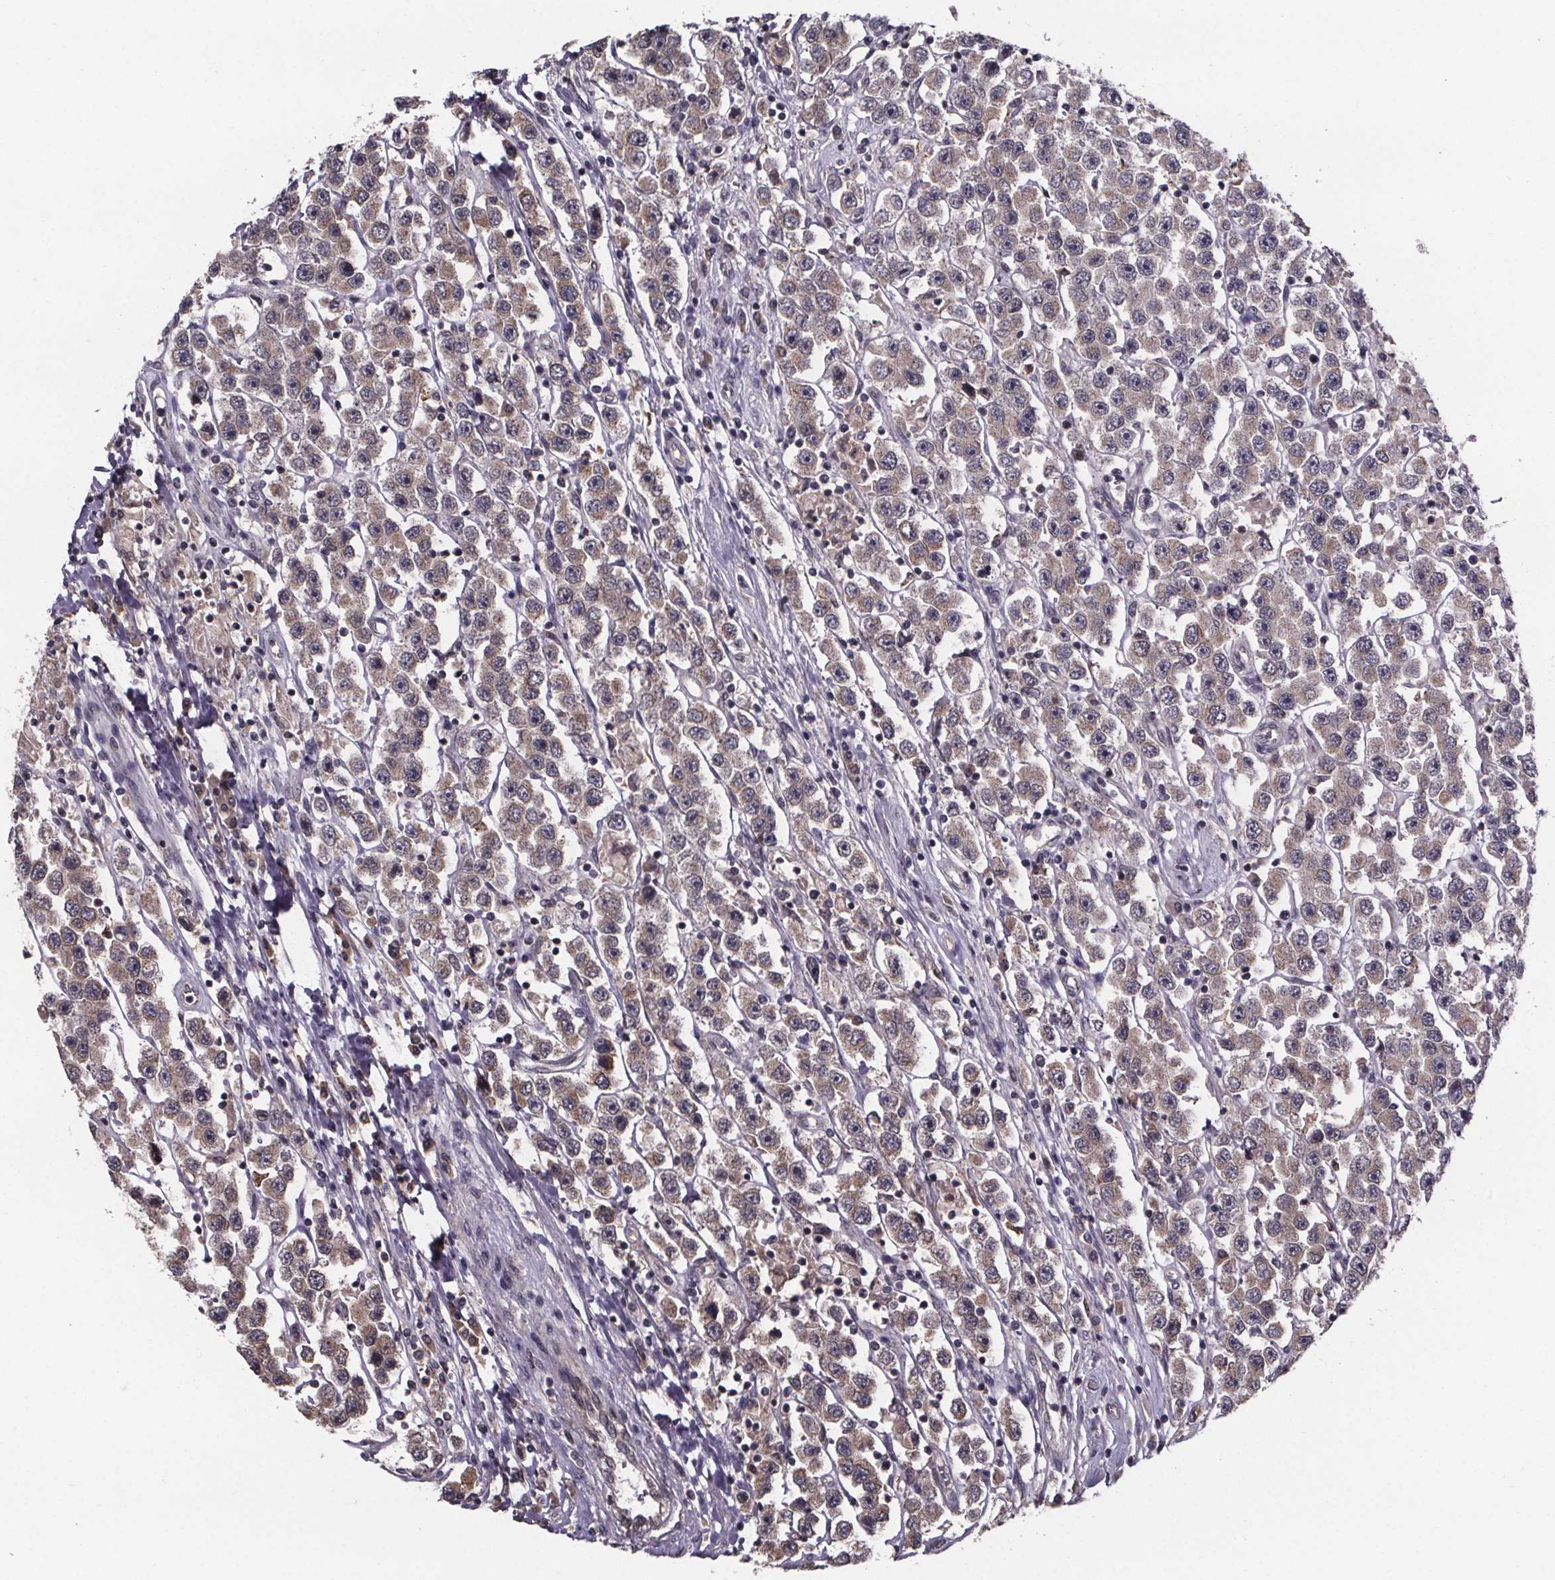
{"staining": {"intensity": "weak", "quantity": ">75%", "location": "cytoplasmic/membranous"}, "tissue": "testis cancer", "cell_type": "Tumor cells", "image_type": "cancer", "snomed": [{"axis": "morphology", "description": "Seminoma, NOS"}, {"axis": "topography", "description": "Testis"}], "caption": "Immunohistochemistry of human seminoma (testis) shows low levels of weak cytoplasmic/membranous positivity in approximately >75% of tumor cells.", "gene": "SAT1", "patient": {"sex": "male", "age": 45}}